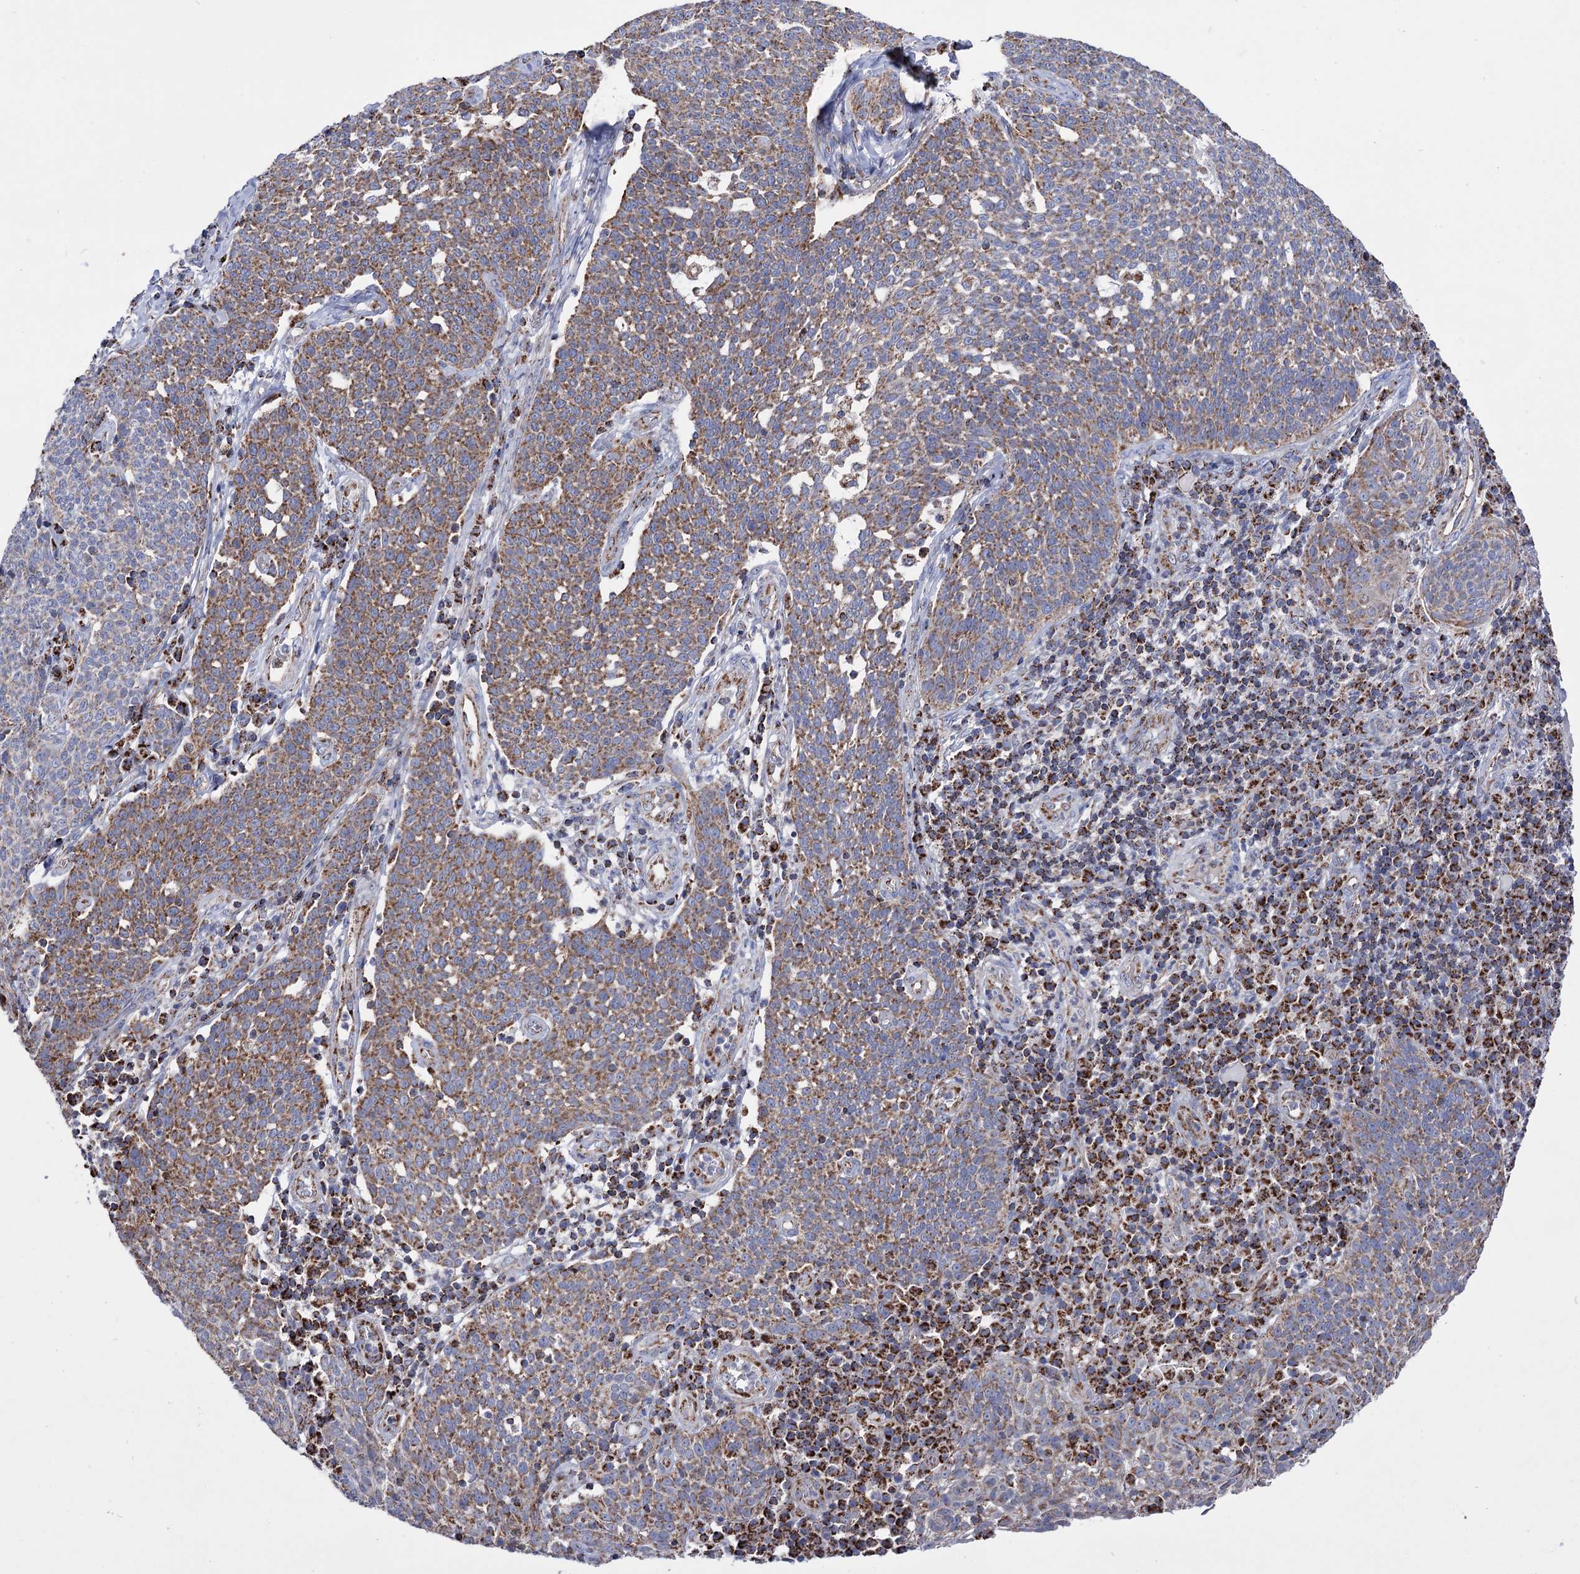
{"staining": {"intensity": "moderate", "quantity": ">75%", "location": "cytoplasmic/membranous"}, "tissue": "cervical cancer", "cell_type": "Tumor cells", "image_type": "cancer", "snomed": [{"axis": "morphology", "description": "Squamous cell carcinoma, NOS"}, {"axis": "topography", "description": "Cervix"}], "caption": "Immunohistochemical staining of human cervical squamous cell carcinoma demonstrates medium levels of moderate cytoplasmic/membranous staining in about >75% of tumor cells. The staining was performed using DAB (3,3'-diaminobenzidine), with brown indicating positive protein expression. Nuclei are stained blue with hematoxylin.", "gene": "ABHD10", "patient": {"sex": "female", "age": 34}}